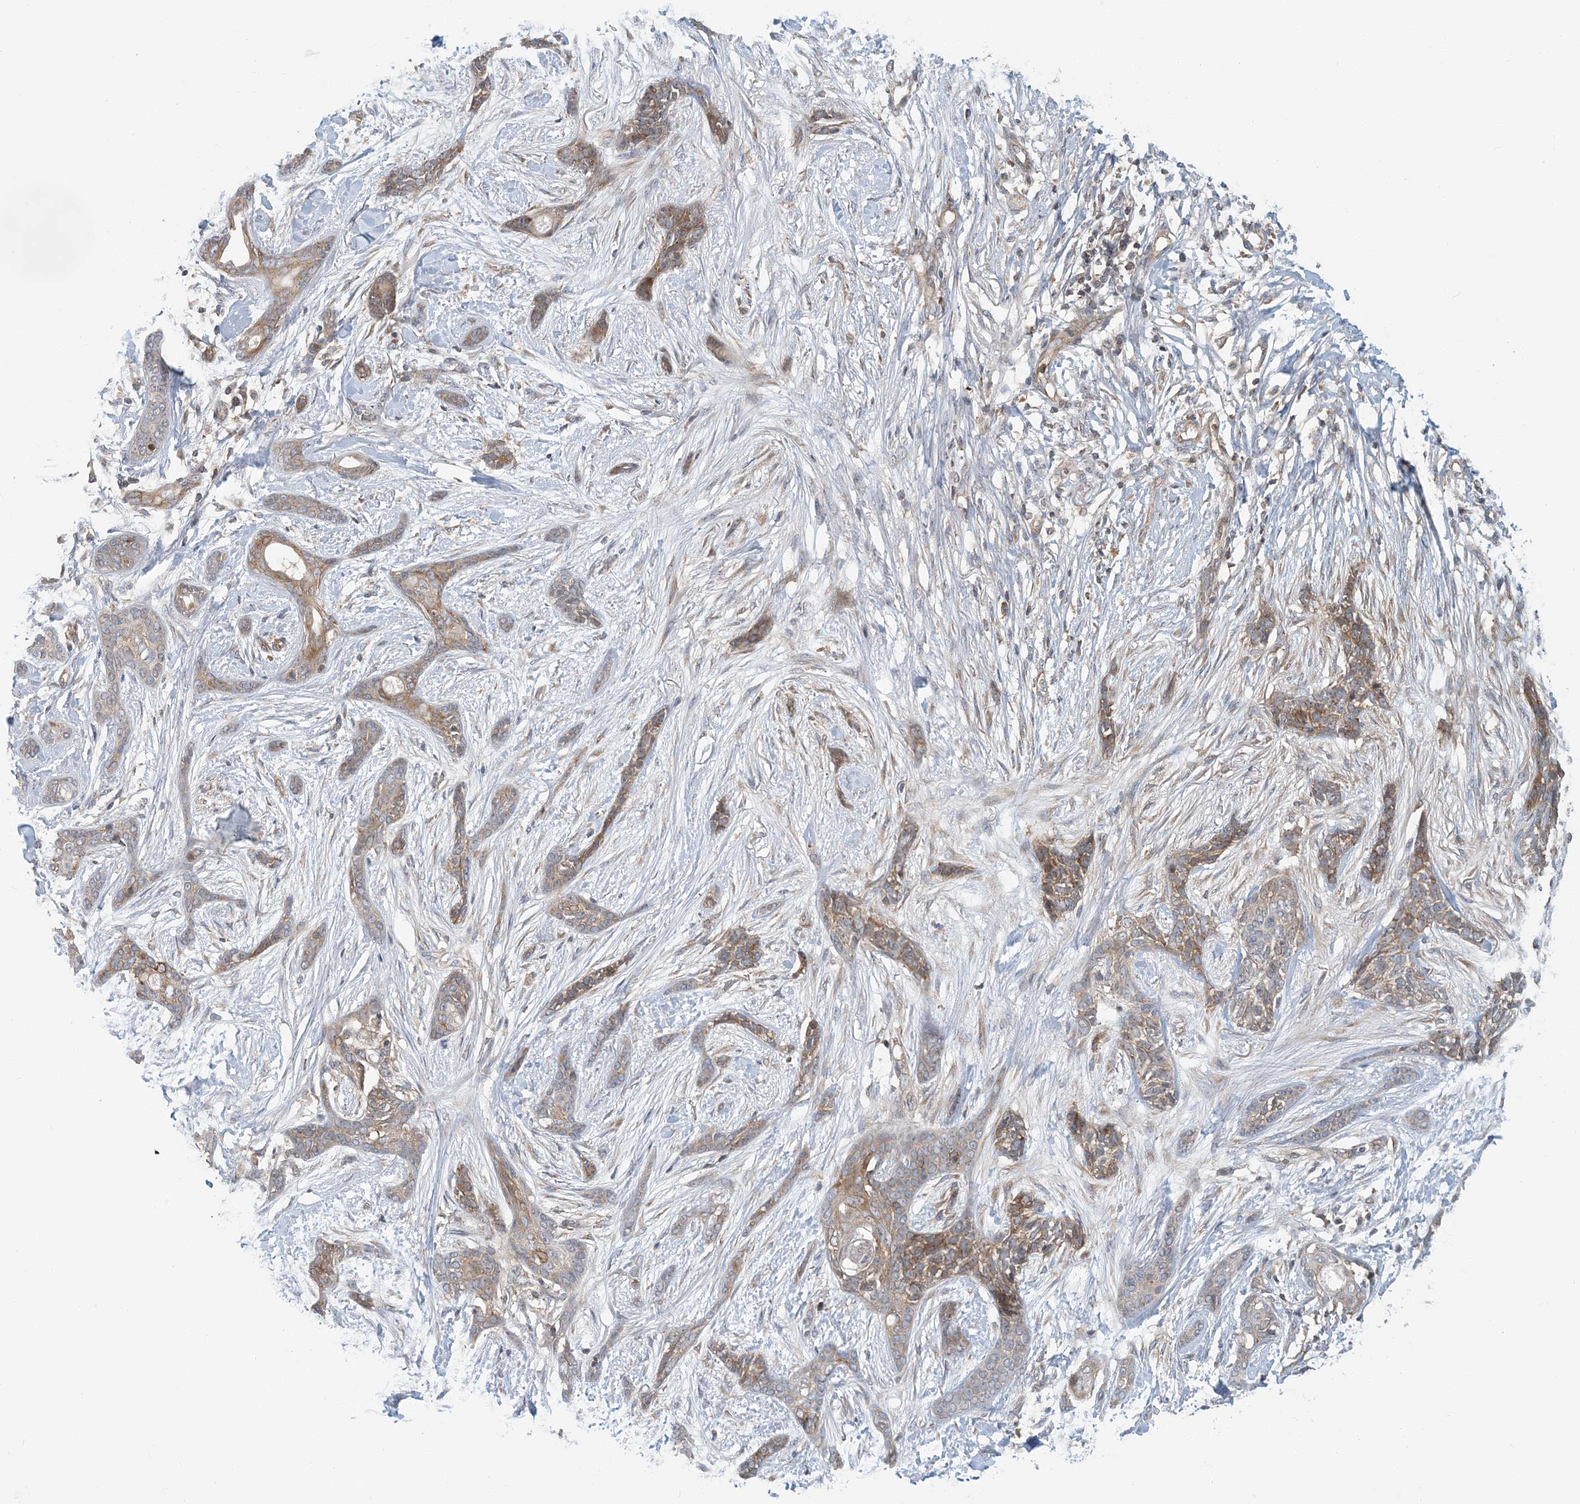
{"staining": {"intensity": "moderate", "quantity": ">75%", "location": "cytoplasmic/membranous"}, "tissue": "skin cancer", "cell_type": "Tumor cells", "image_type": "cancer", "snomed": [{"axis": "morphology", "description": "Basal cell carcinoma"}, {"axis": "morphology", "description": "Adnexal tumor, benign"}, {"axis": "topography", "description": "Skin"}], "caption": "High-magnification brightfield microscopy of skin cancer (benign adnexal tumor) stained with DAB (3,3'-diaminobenzidine) (brown) and counterstained with hematoxylin (blue). tumor cells exhibit moderate cytoplasmic/membranous staining is identified in about>75% of cells.", "gene": "ATP13A2", "patient": {"sex": "female", "age": 42}}